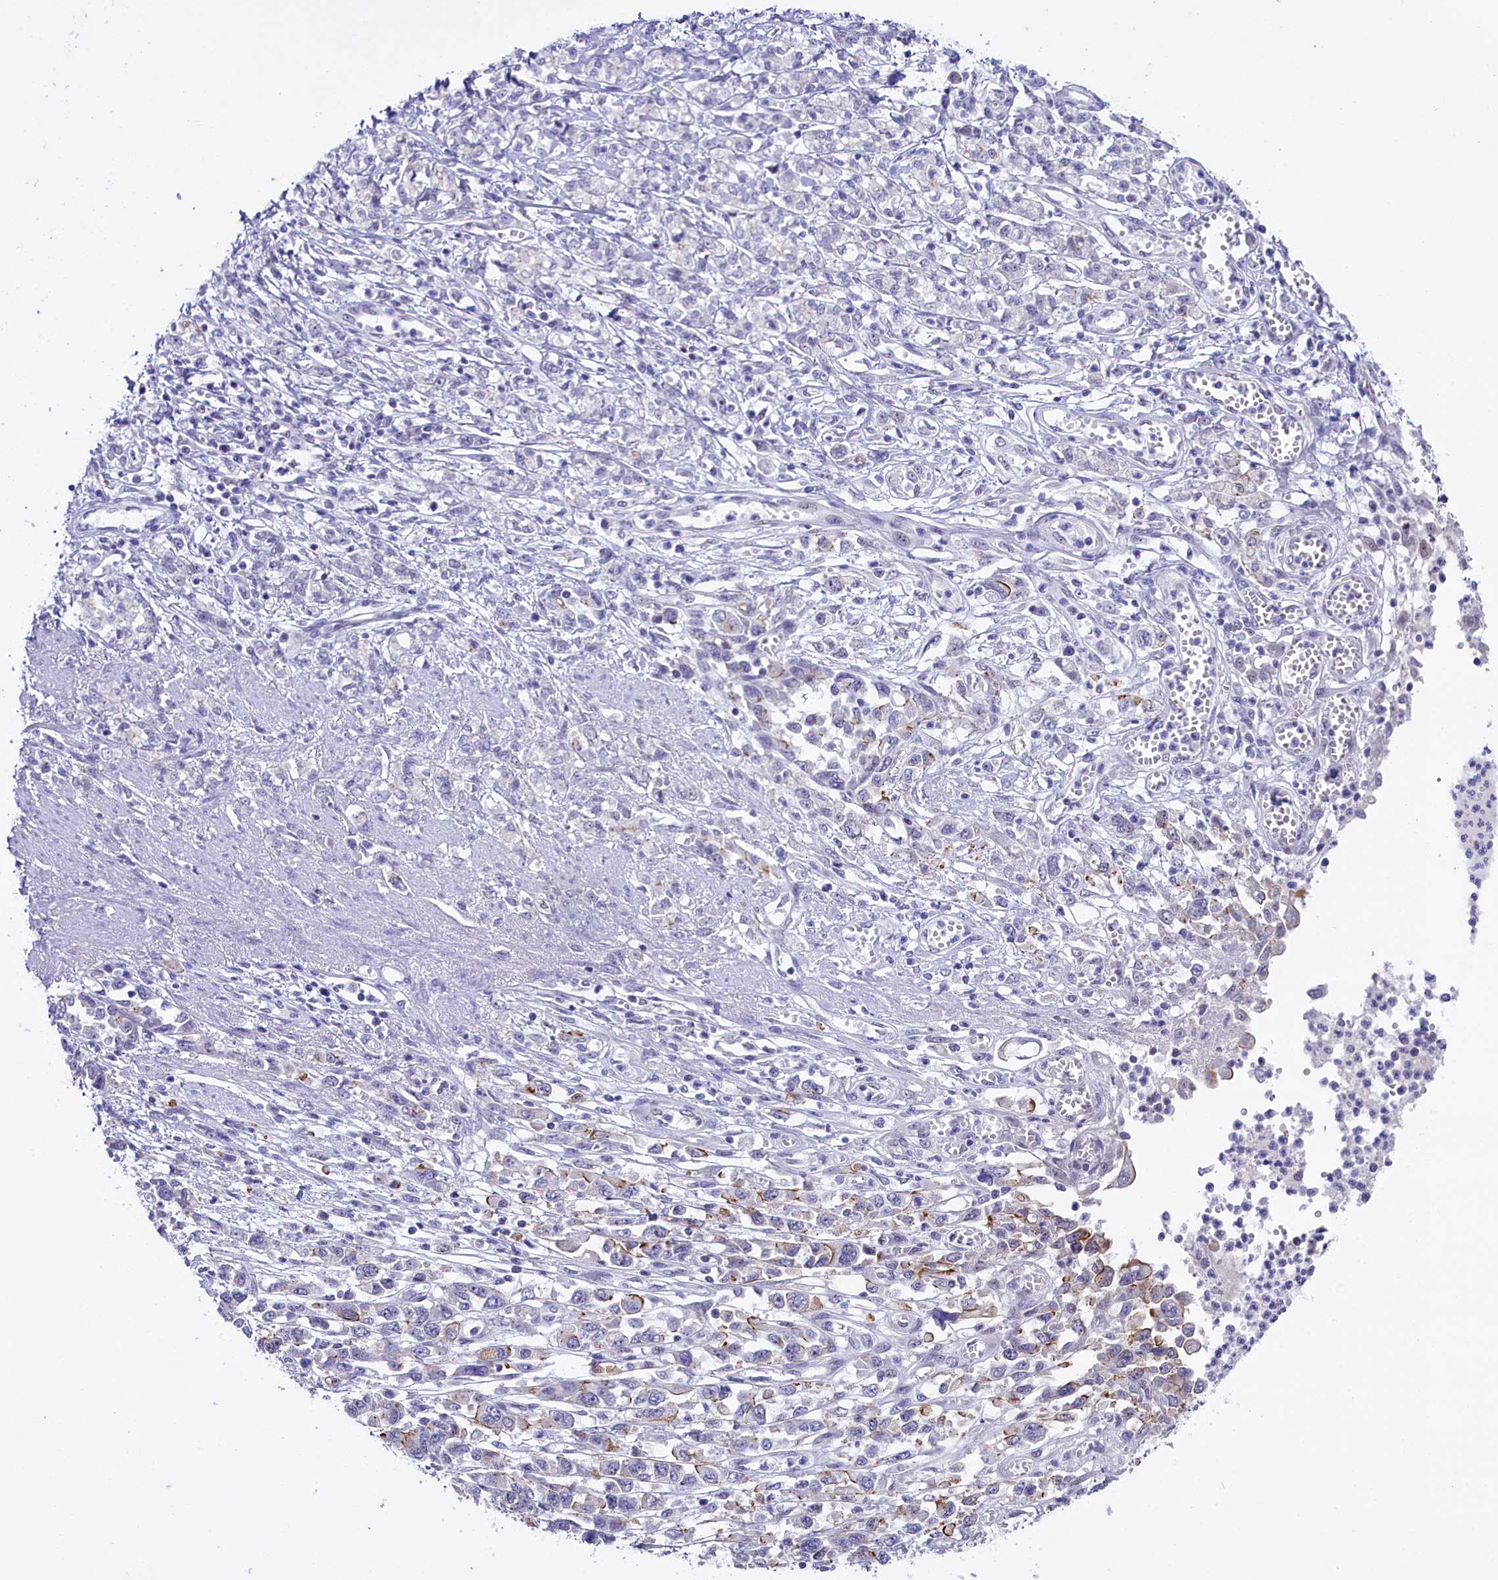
{"staining": {"intensity": "negative", "quantity": "none", "location": "none"}, "tissue": "stomach cancer", "cell_type": "Tumor cells", "image_type": "cancer", "snomed": [{"axis": "morphology", "description": "Adenocarcinoma, NOS"}, {"axis": "topography", "description": "Stomach"}], "caption": "Immunohistochemical staining of stomach cancer (adenocarcinoma) shows no significant positivity in tumor cells.", "gene": "OSGEP", "patient": {"sex": "female", "age": 76}}